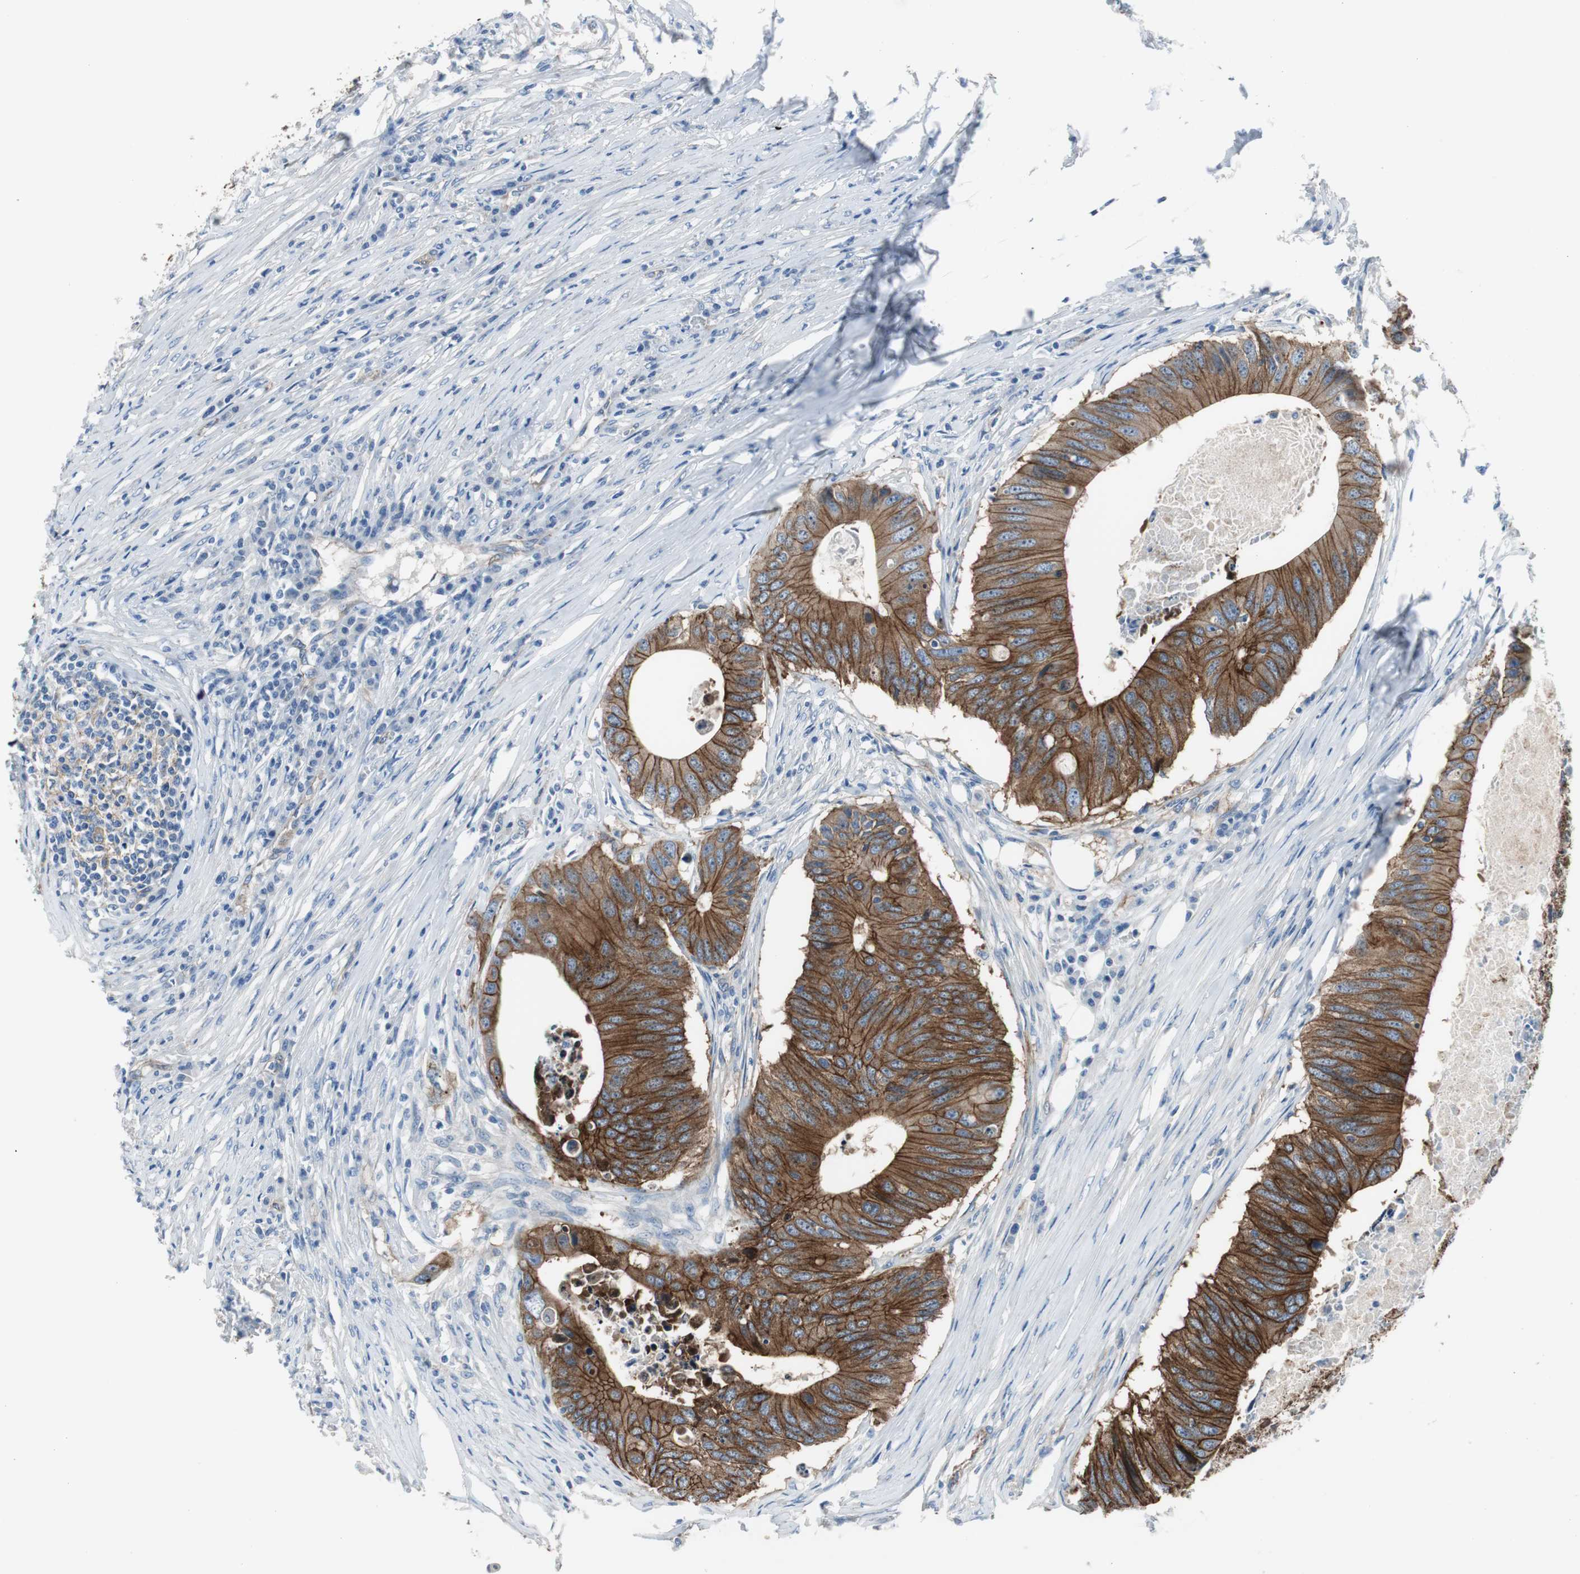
{"staining": {"intensity": "strong", "quantity": ">75%", "location": "cytoplasmic/membranous"}, "tissue": "colorectal cancer", "cell_type": "Tumor cells", "image_type": "cancer", "snomed": [{"axis": "morphology", "description": "Adenocarcinoma, NOS"}, {"axis": "topography", "description": "Colon"}], "caption": "Protein expression analysis of colorectal cancer displays strong cytoplasmic/membranous expression in approximately >75% of tumor cells.", "gene": "STXBP4", "patient": {"sex": "male", "age": 71}}